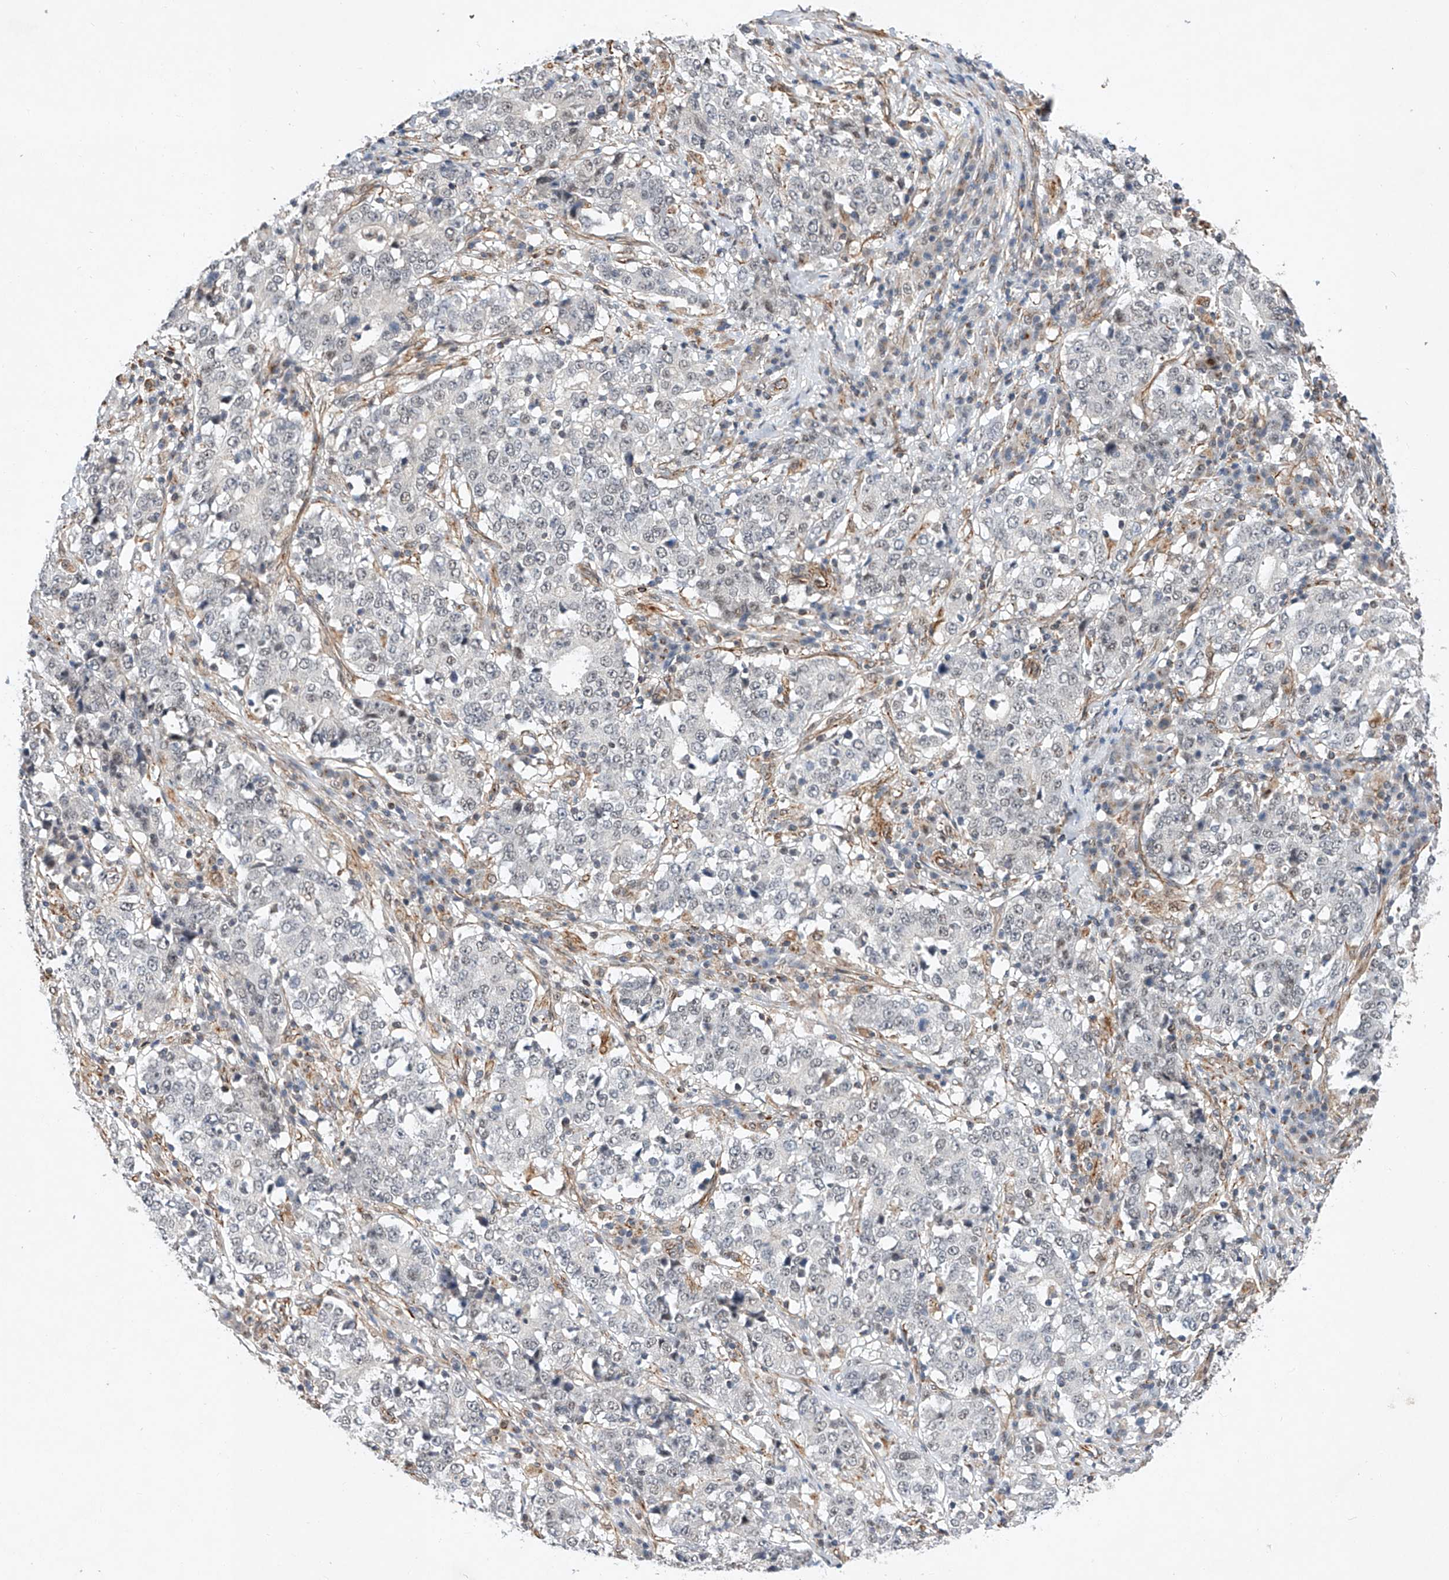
{"staining": {"intensity": "negative", "quantity": "none", "location": "none"}, "tissue": "stomach cancer", "cell_type": "Tumor cells", "image_type": "cancer", "snomed": [{"axis": "morphology", "description": "Adenocarcinoma, NOS"}, {"axis": "topography", "description": "Stomach"}], "caption": "This image is of adenocarcinoma (stomach) stained with IHC to label a protein in brown with the nuclei are counter-stained blue. There is no expression in tumor cells.", "gene": "AMD1", "patient": {"sex": "male", "age": 59}}